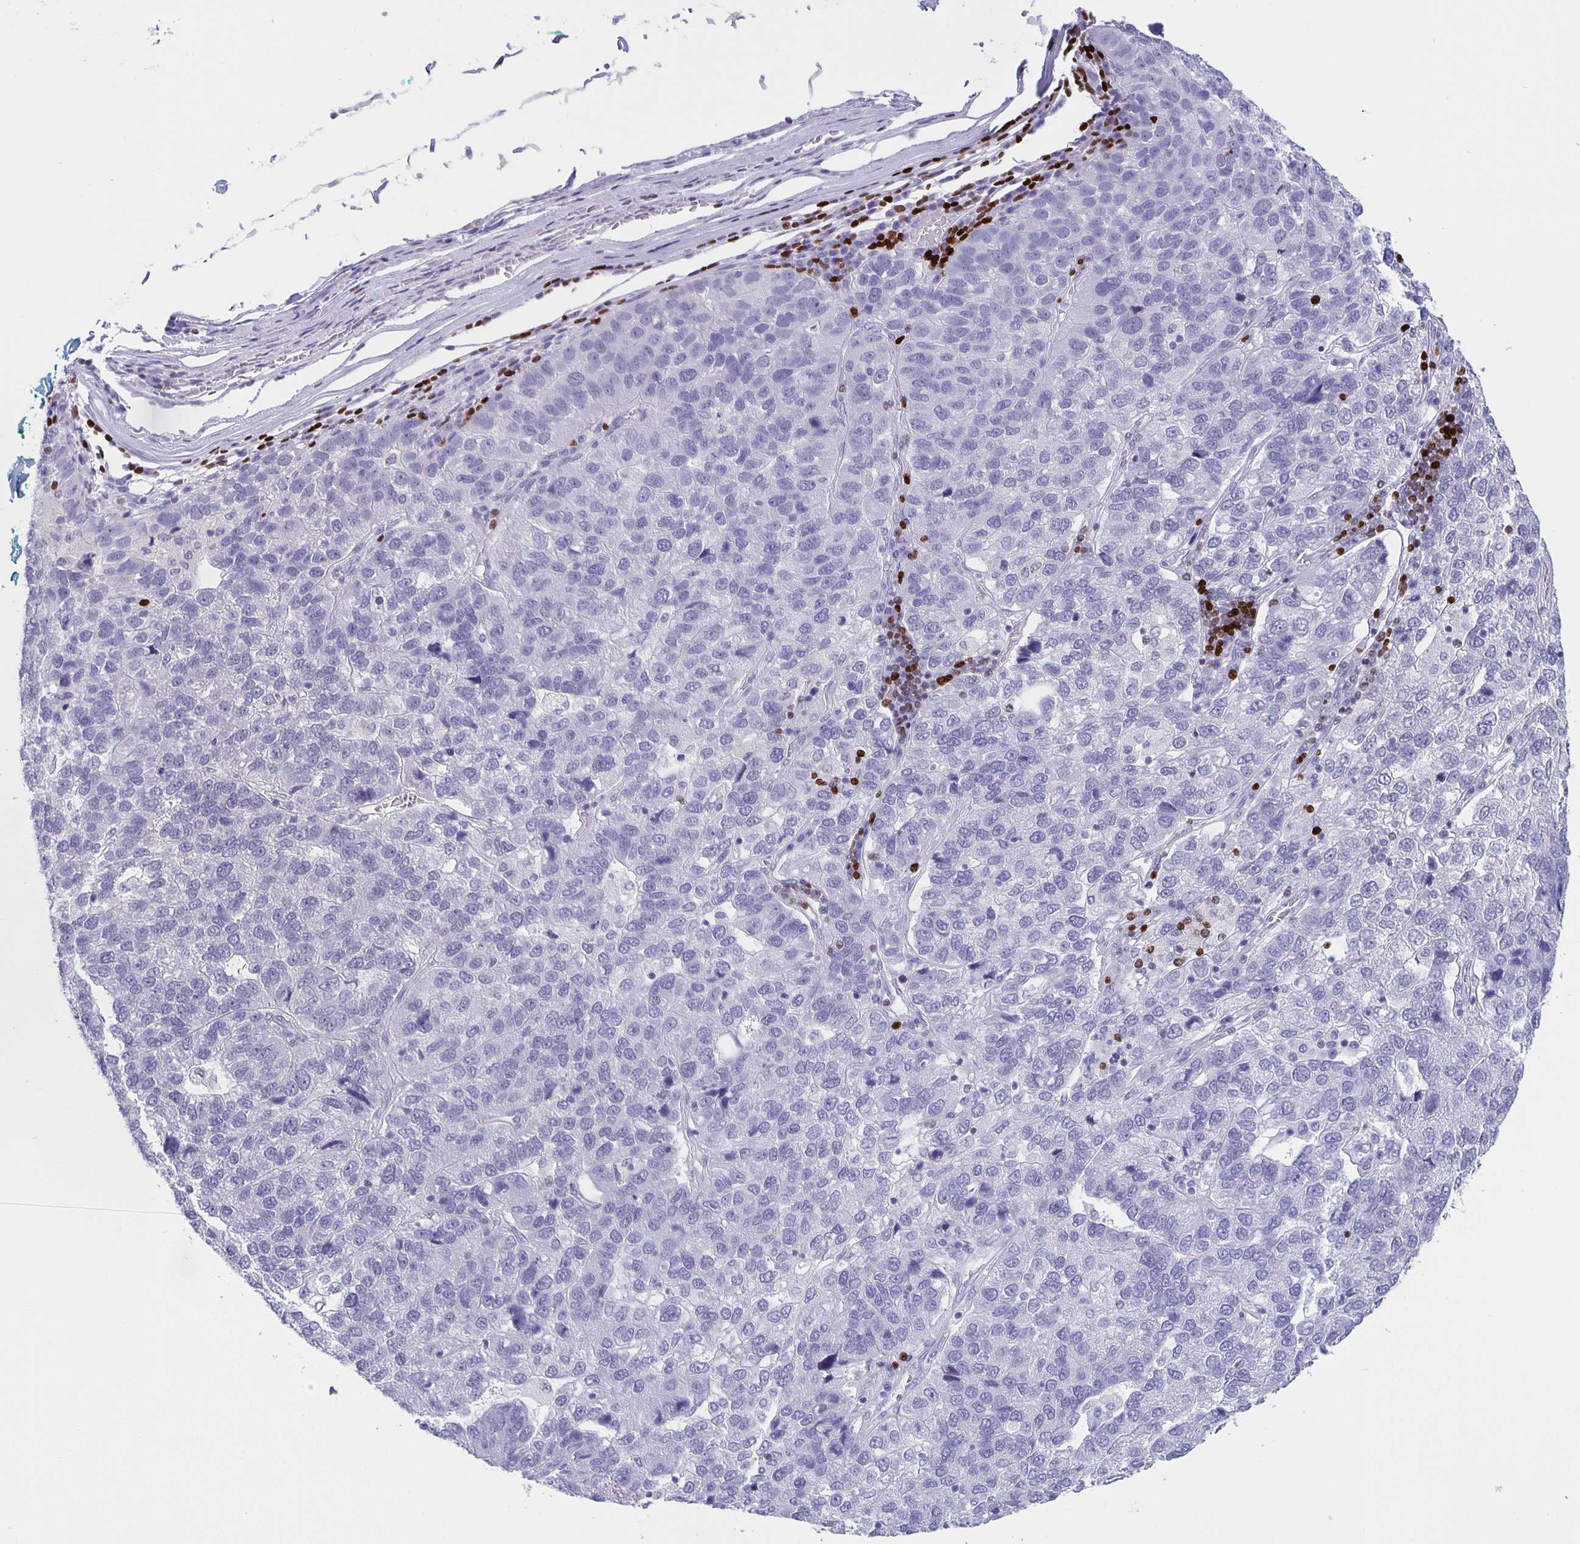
{"staining": {"intensity": "negative", "quantity": "none", "location": "none"}, "tissue": "pancreatic cancer", "cell_type": "Tumor cells", "image_type": "cancer", "snomed": [{"axis": "morphology", "description": "Adenocarcinoma, NOS"}, {"axis": "topography", "description": "Pancreas"}], "caption": "A histopathology image of human pancreatic adenocarcinoma is negative for staining in tumor cells.", "gene": "SATB2", "patient": {"sex": "female", "age": 61}}